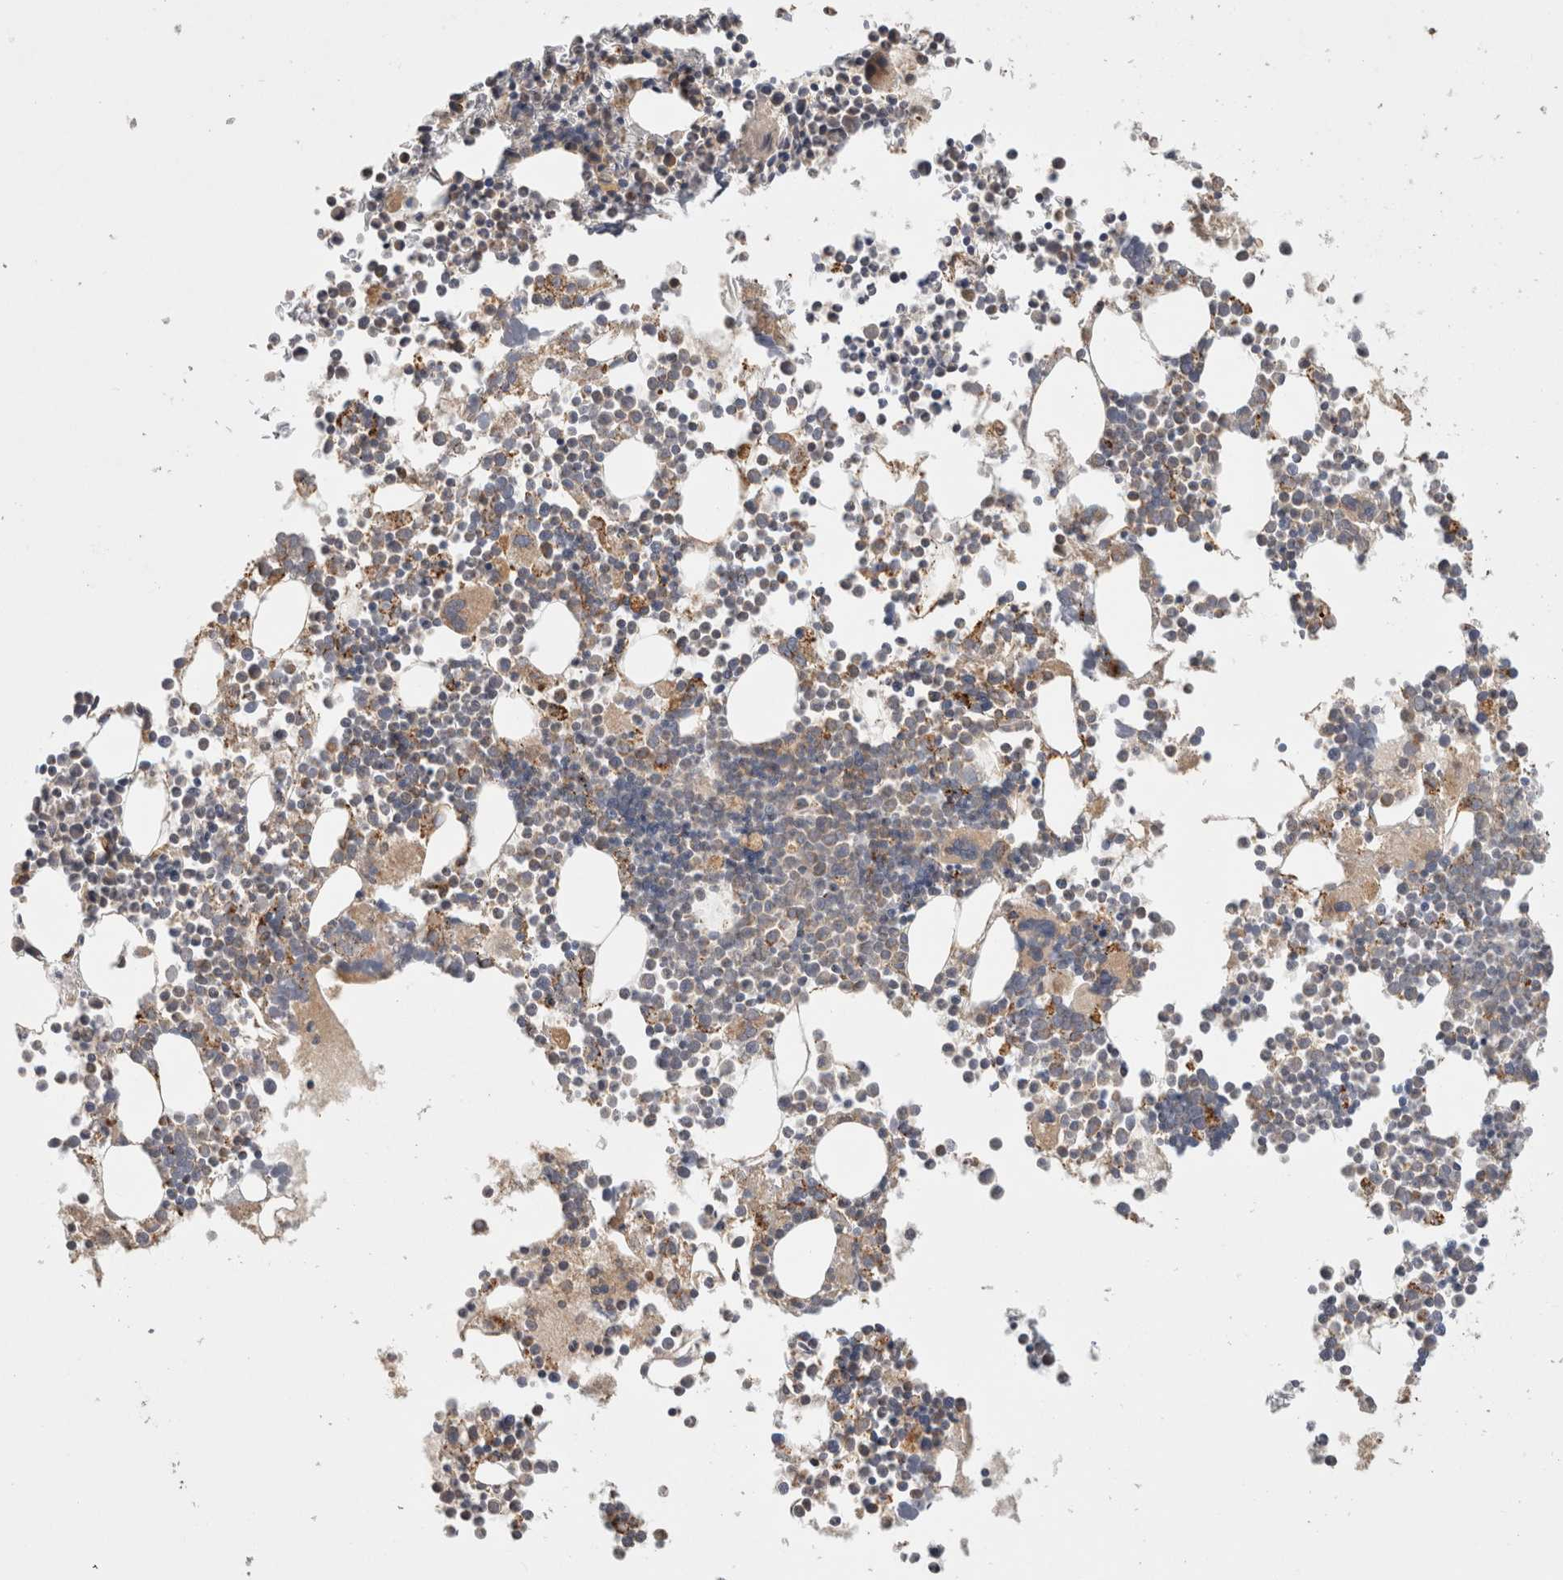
{"staining": {"intensity": "moderate", "quantity": "25%-75%", "location": "cytoplasmic/membranous"}, "tissue": "bone marrow", "cell_type": "Hematopoietic cells", "image_type": "normal", "snomed": [{"axis": "morphology", "description": "Normal tissue, NOS"}, {"axis": "morphology", "description": "Inflammation, NOS"}, {"axis": "topography", "description": "Bone marrow"}], "caption": "An image showing moderate cytoplasmic/membranous staining in approximately 25%-75% of hematopoietic cells in benign bone marrow, as visualized by brown immunohistochemical staining.", "gene": "HROB", "patient": {"sex": "male", "age": 46}}